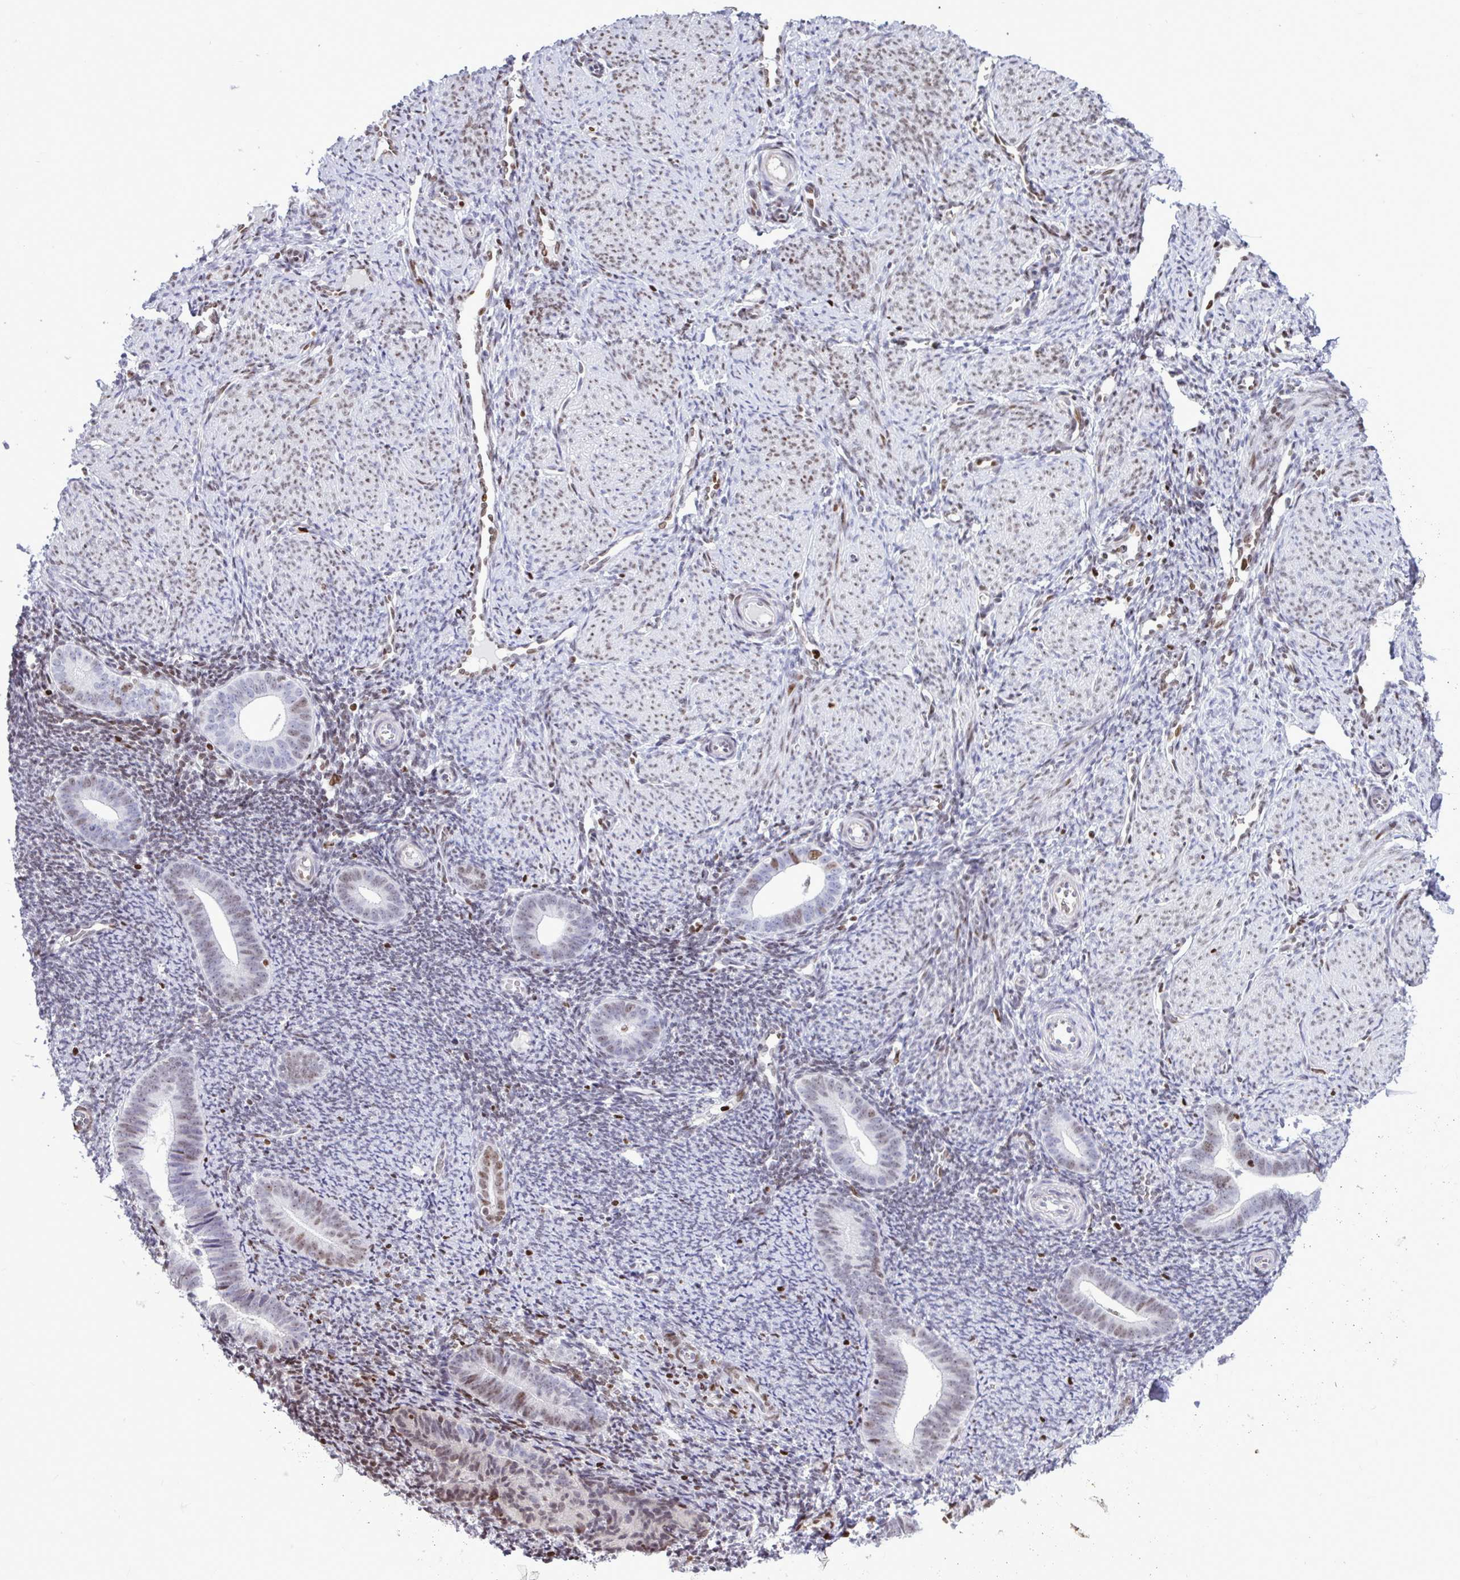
{"staining": {"intensity": "negative", "quantity": "none", "location": "none"}, "tissue": "endometrium", "cell_type": "Cells in endometrial stroma", "image_type": "normal", "snomed": [{"axis": "morphology", "description": "Normal tissue, NOS"}, {"axis": "topography", "description": "Endometrium"}], "caption": "High power microscopy image of an IHC histopathology image of unremarkable endometrium, revealing no significant positivity in cells in endometrial stroma.", "gene": "HMGB2", "patient": {"sex": "female", "age": 39}}